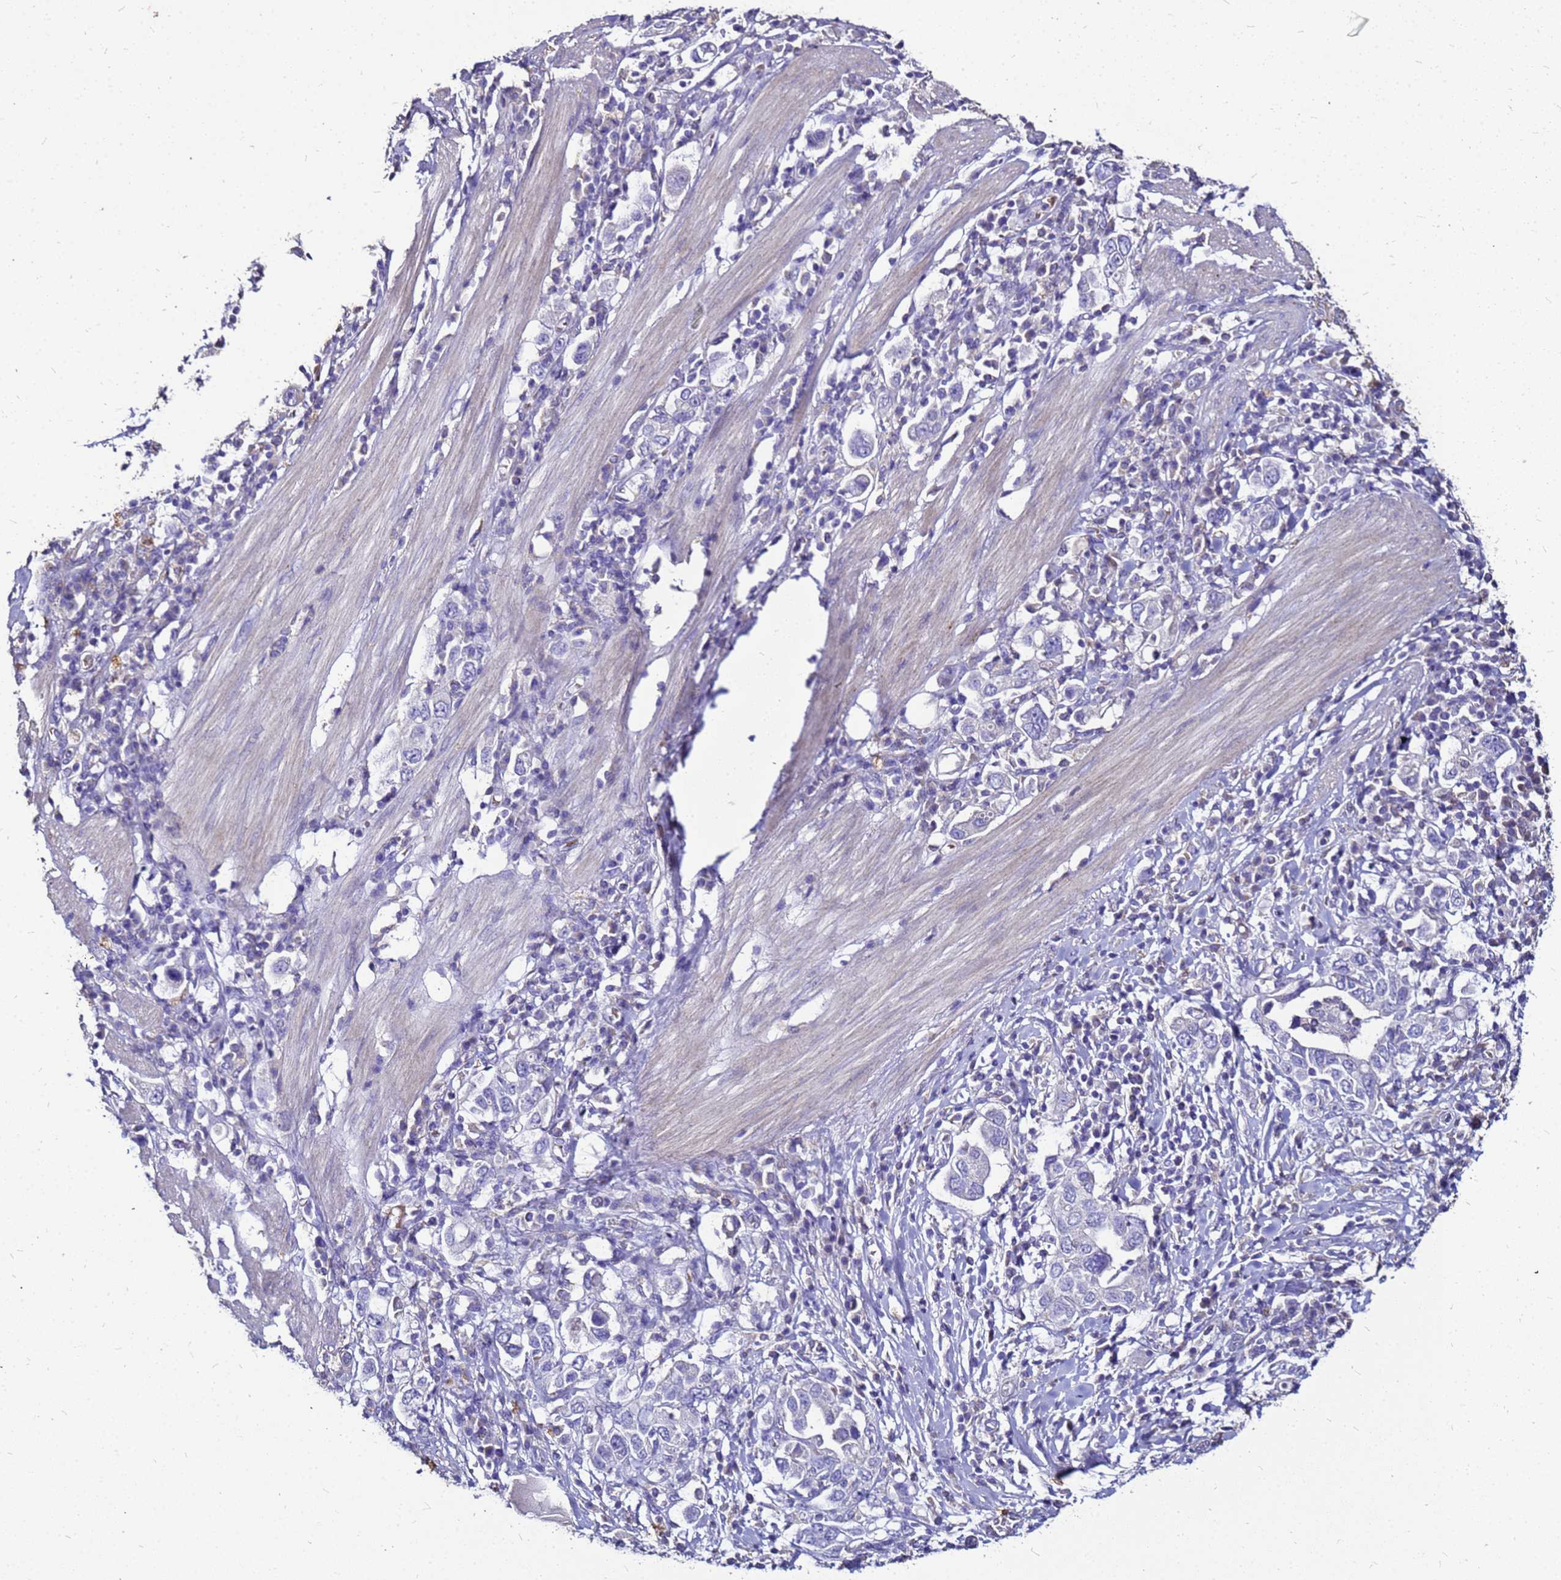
{"staining": {"intensity": "negative", "quantity": "none", "location": "none"}, "tissue": "stomach cancer", "cell_type": "Tumor cells", "image_type": "cancer", "snomed": [{"axis": "morphology", "description": "Adenocarcinoma, NOS"}, {"axis": "topography", "description": "Stomach, upper"}], "caption": "This is an immunohistochemistry histopathology image of stomach cancer (adenocarcinoma). There is no staining in tumor cells.", "gene": "S100A2", "patient": {"sex": "male", "age": 62}}